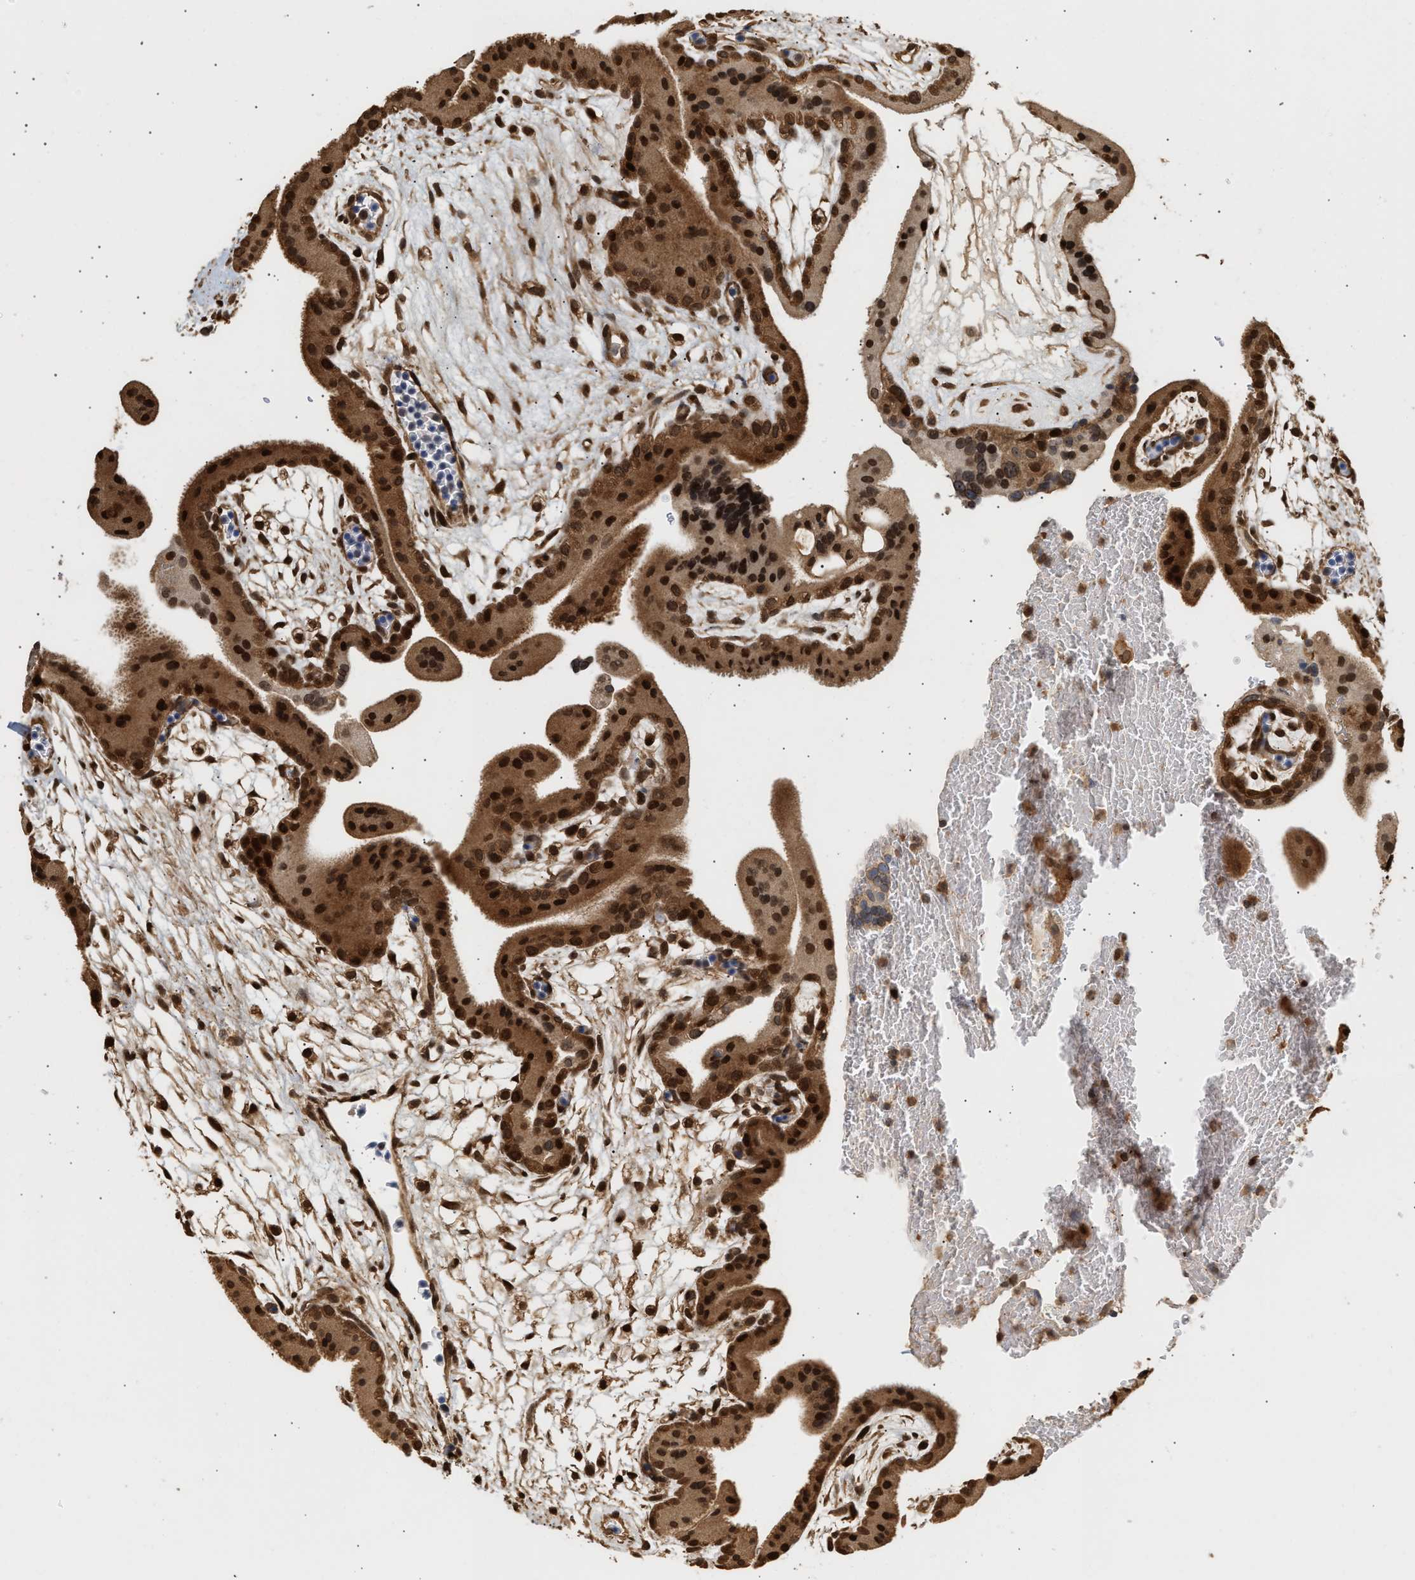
{"staining": {"intensity": "strong", "quantity": ">75%", "location": "cytoplasmic/membranous,nuclear"}, "tissue": "placenta", "cell_type": "Trophoblastic cells", "image_type": "normal", "snomed": [{"axis": "morphology", "description": "Normal tissue, NOS"}, {"axis": "topography", "description": "Placenta"}], "caption": "Immunohistochemistry (IHC) micrograph of unremarkable placenta: placenta stained using immunohistochemistry shows high levels of strong protein expression localized specifically in the cytoplasmic/membranous,nuclear of trophoblastic cells, appearing as a cytoplasmic/membranous,nuclear brown color.", "gene": "ABHD5", "patient": {"sex": "female", "age": 19}}